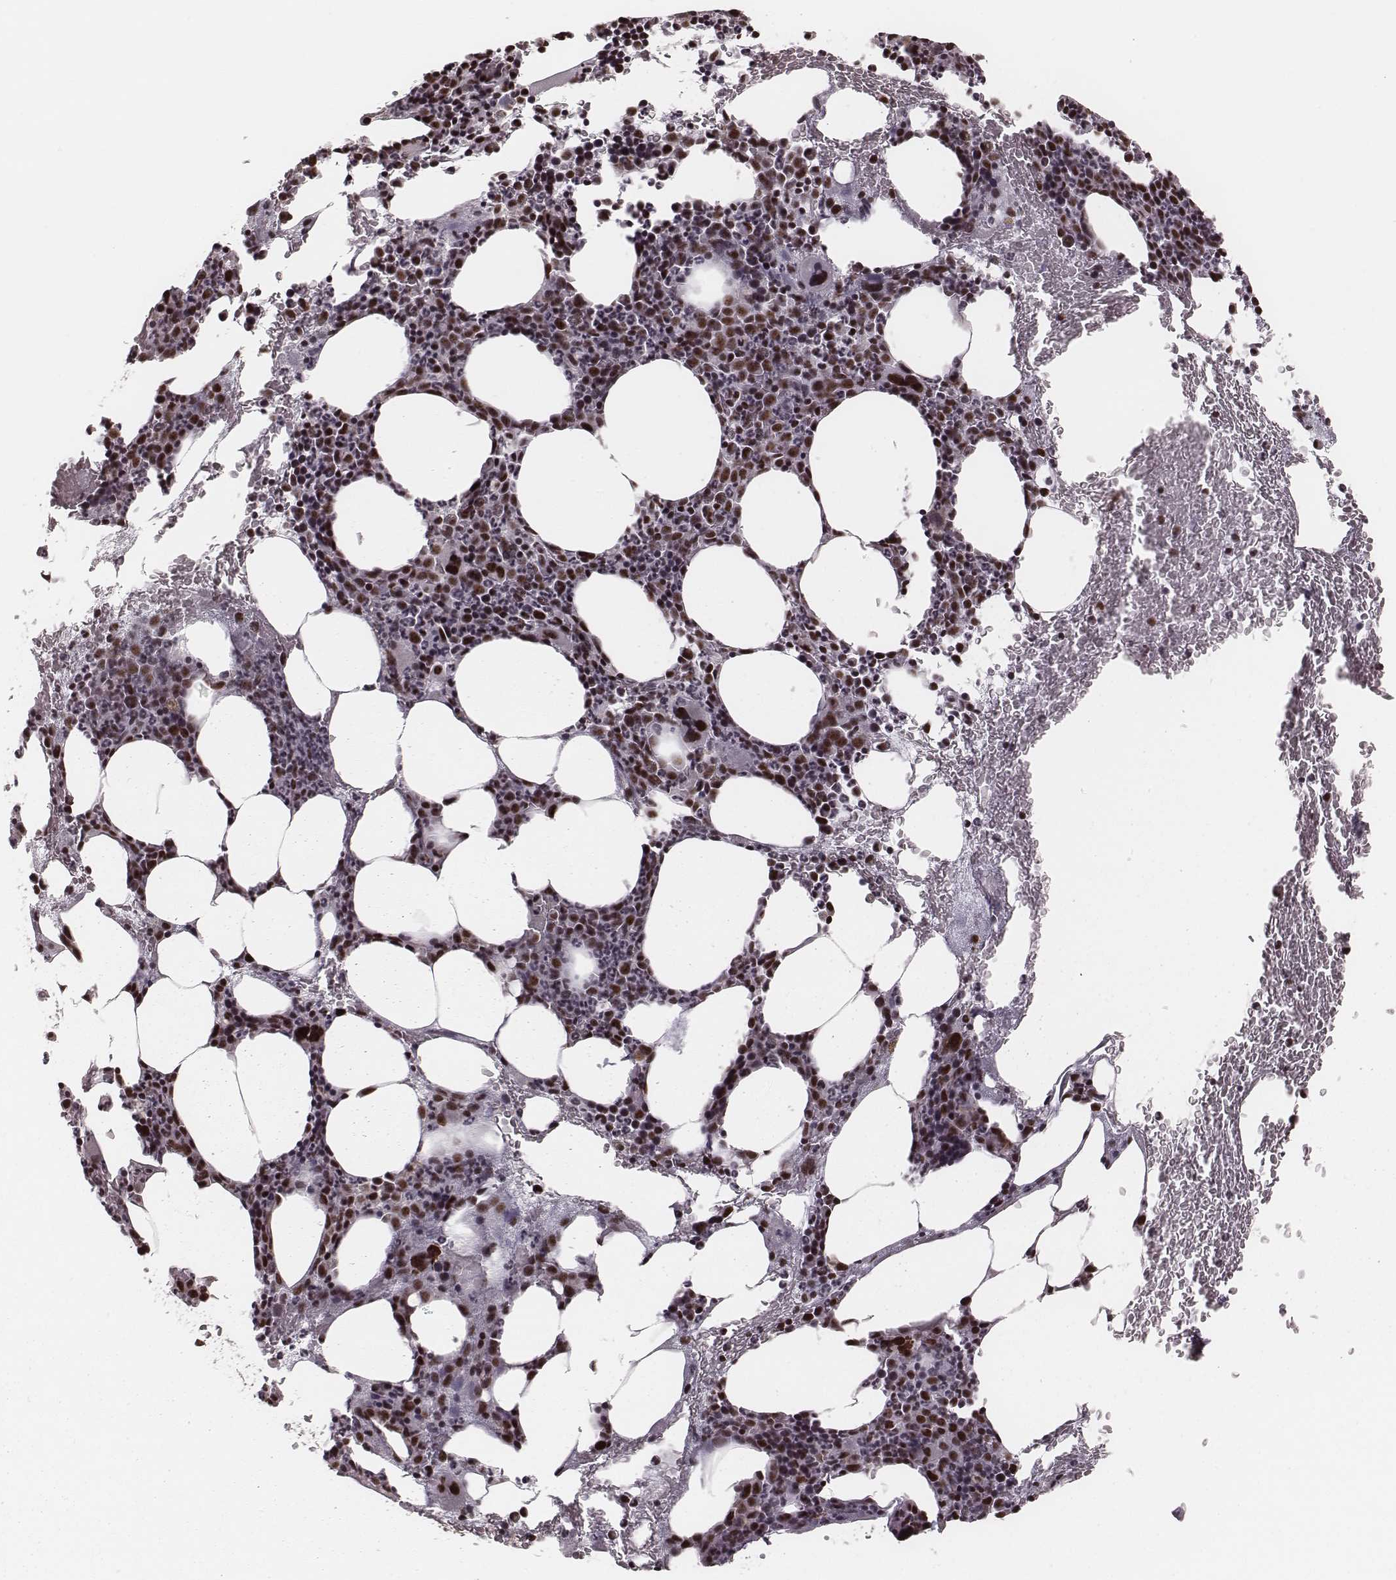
{"staining": {"intensity": "strong", "quantity": ">75%", "location": "nuclear"}, "tissue": "bone marrow", "cell_type": "Hematopoietic cells", "image_type": "normal", "snomed": [{"axis": "morphology", "description": "Normal tissue, NOS"}, {"axis": "topography", "description": "Bone marrow"}], "caption": "This histopathology image shows unremarkable bone marrow stained with immunohistochemistry to label a protein in brown. The nuclear of hematopoietic cells show strong positivity for the protein. Nuclei are counter-stained blue.", "gene": "LUC7L", "patient": {"sex": "male", "age": 89}}